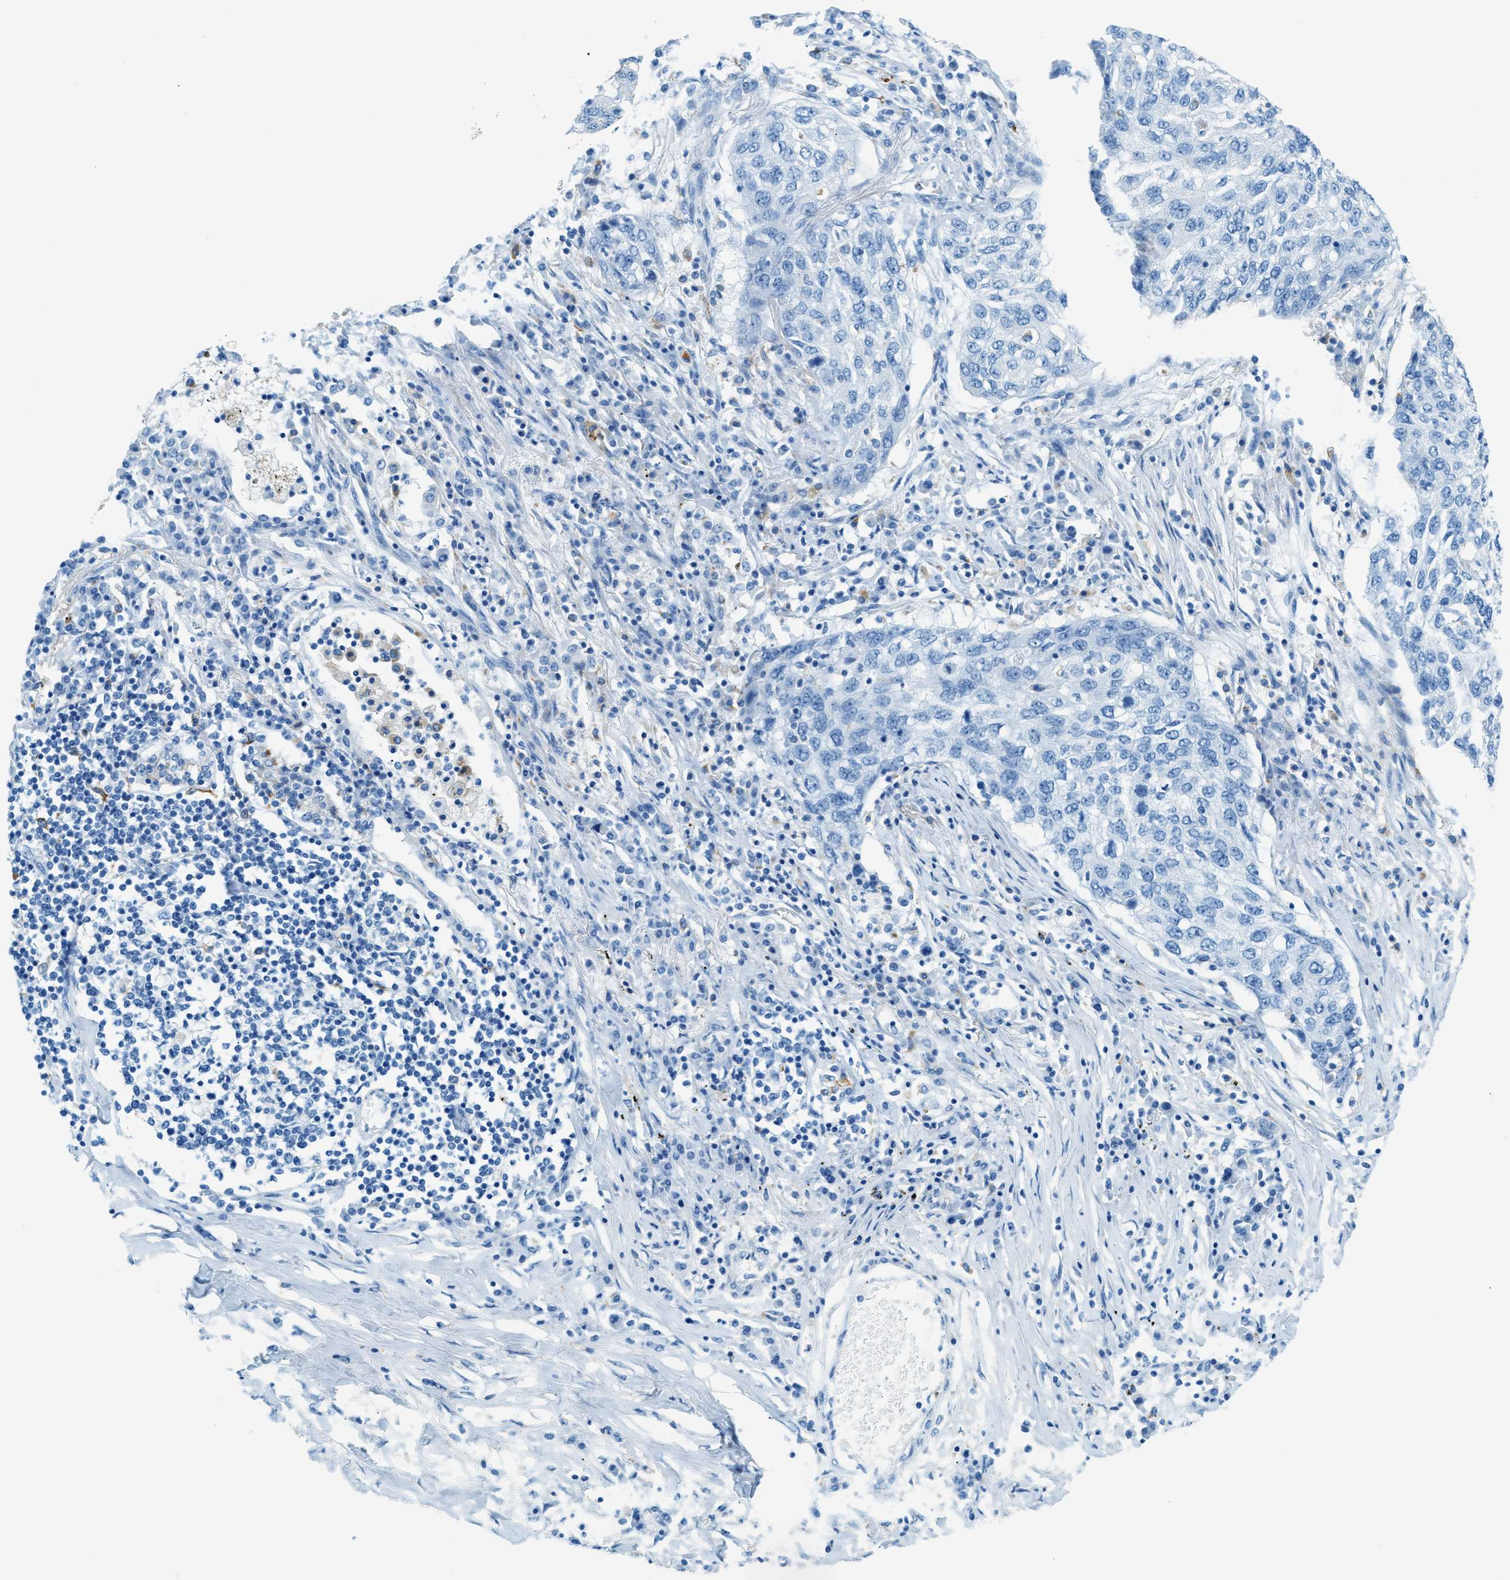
{"staining": {"intensity": "negative", "quantity": "none", "location": "none"}, "tissue": "lung cancer", "cell_type": "Tumor cells", "image_type": "cancer", "snomed": [{"axis": "morphology", "description": "Squamous cell carcinoma, NOS"}, {"axis": "topography", "description": "Lung"}], "caption": "Lung cancer (squamous cell carcinoma) stained for a protein using immunohistochemistry reveals no staining tumor cells.", "gene": "C21orf62", "patient": {"sex": "female", "age": 63}}